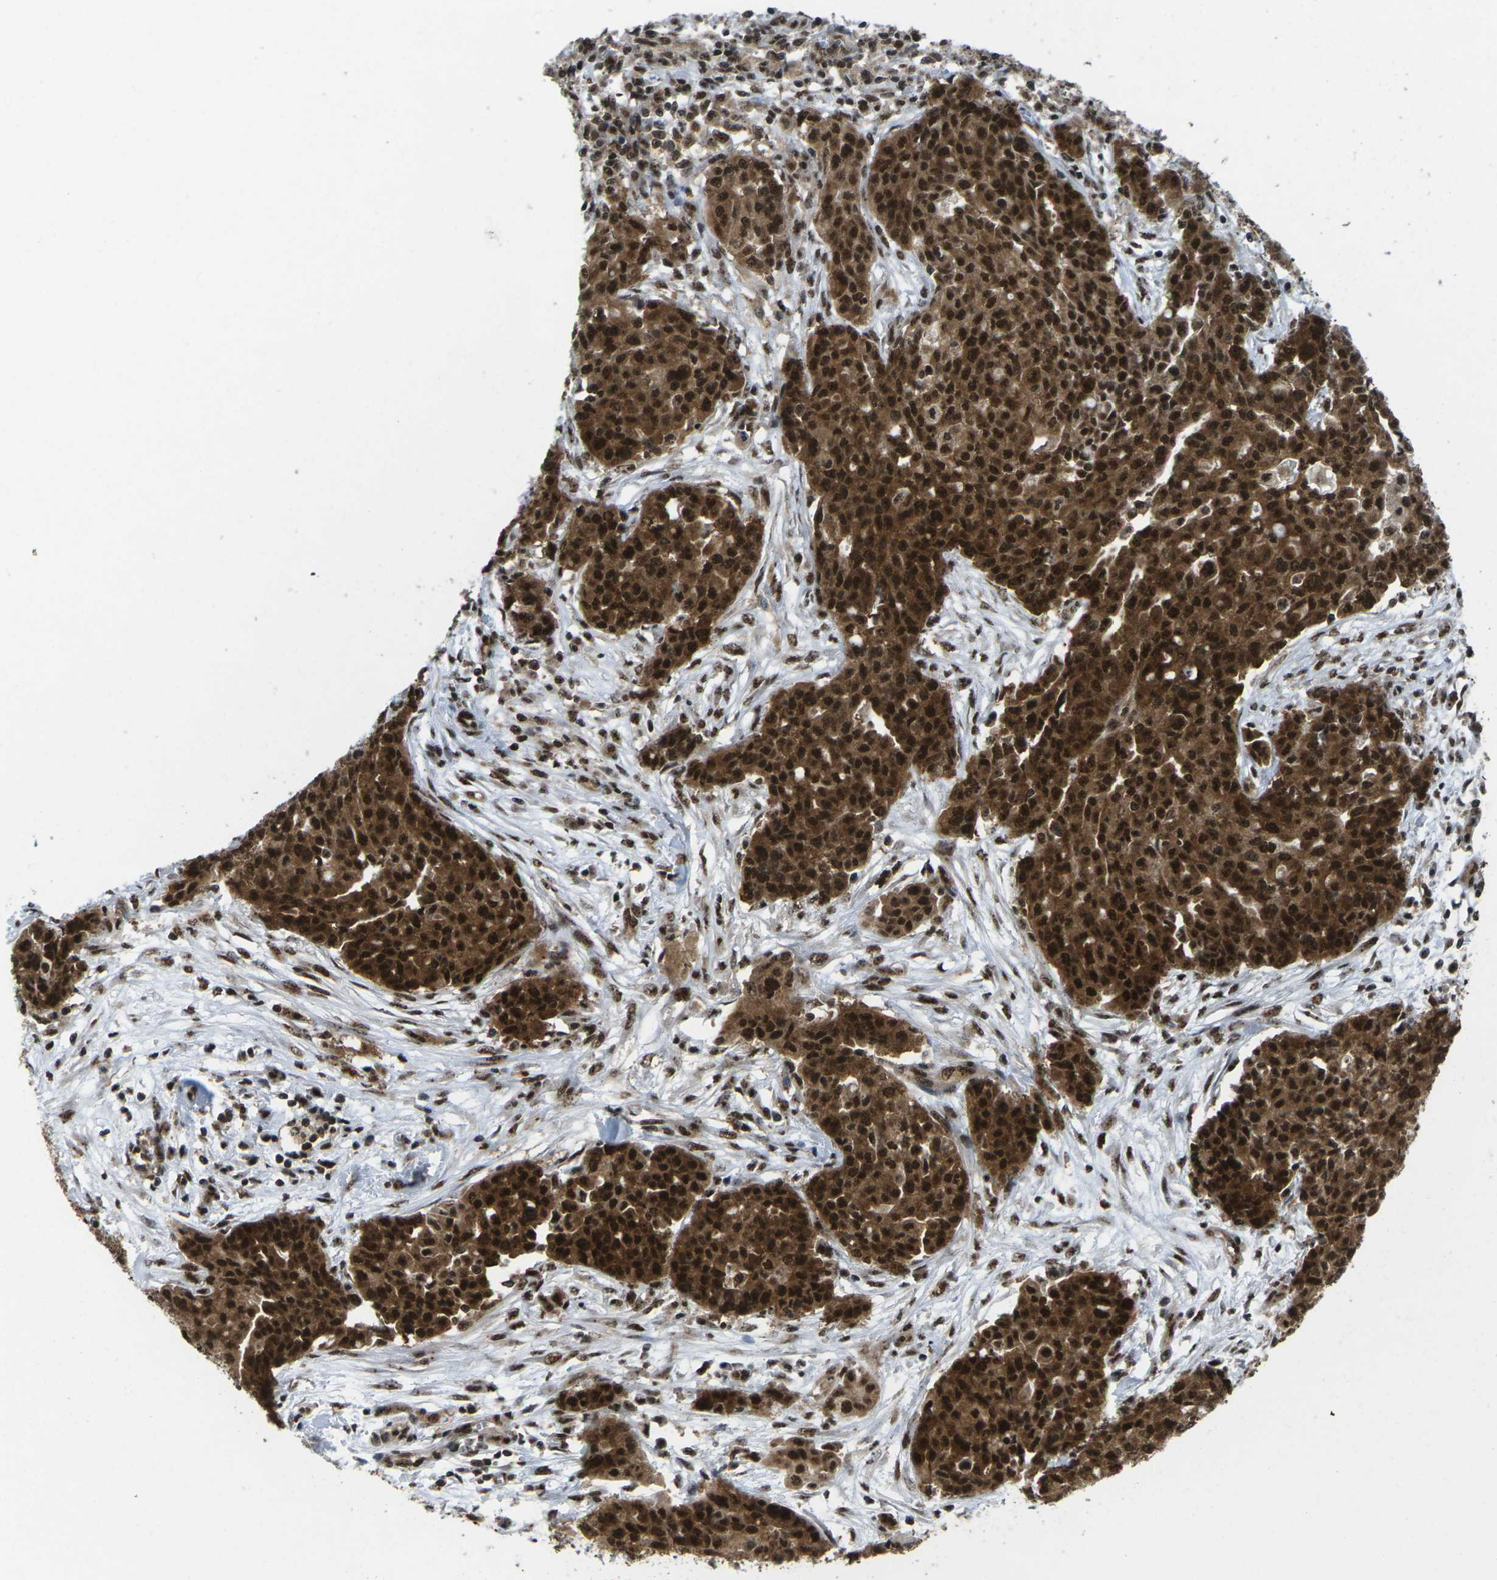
{"staining": {"intensity": "strong", "quantity": ">75%", "location": "cytoplasmic/membranous,nuclear"}, "tissue": "ovarian cancer", "cell_type": "Tumor cells", "image_type": "cancer", "snomed": [{"axis": "morphology", "description": "Cystadenocarcinoma, serous, NOS"}, {"axis": "topography", "description": "Soft tissue"}, {"axis": "topography", "description": "Ovary"}], "caption": "Approximately >75% of tumor cells in human ovarian cancer demonstrate strong cytoplasmic/membranous and nuclear protein staining as visualized by brown immunohistochemical staining.", "gene": "MAGOH", "patient": {"sex": "female", "age": 57}}